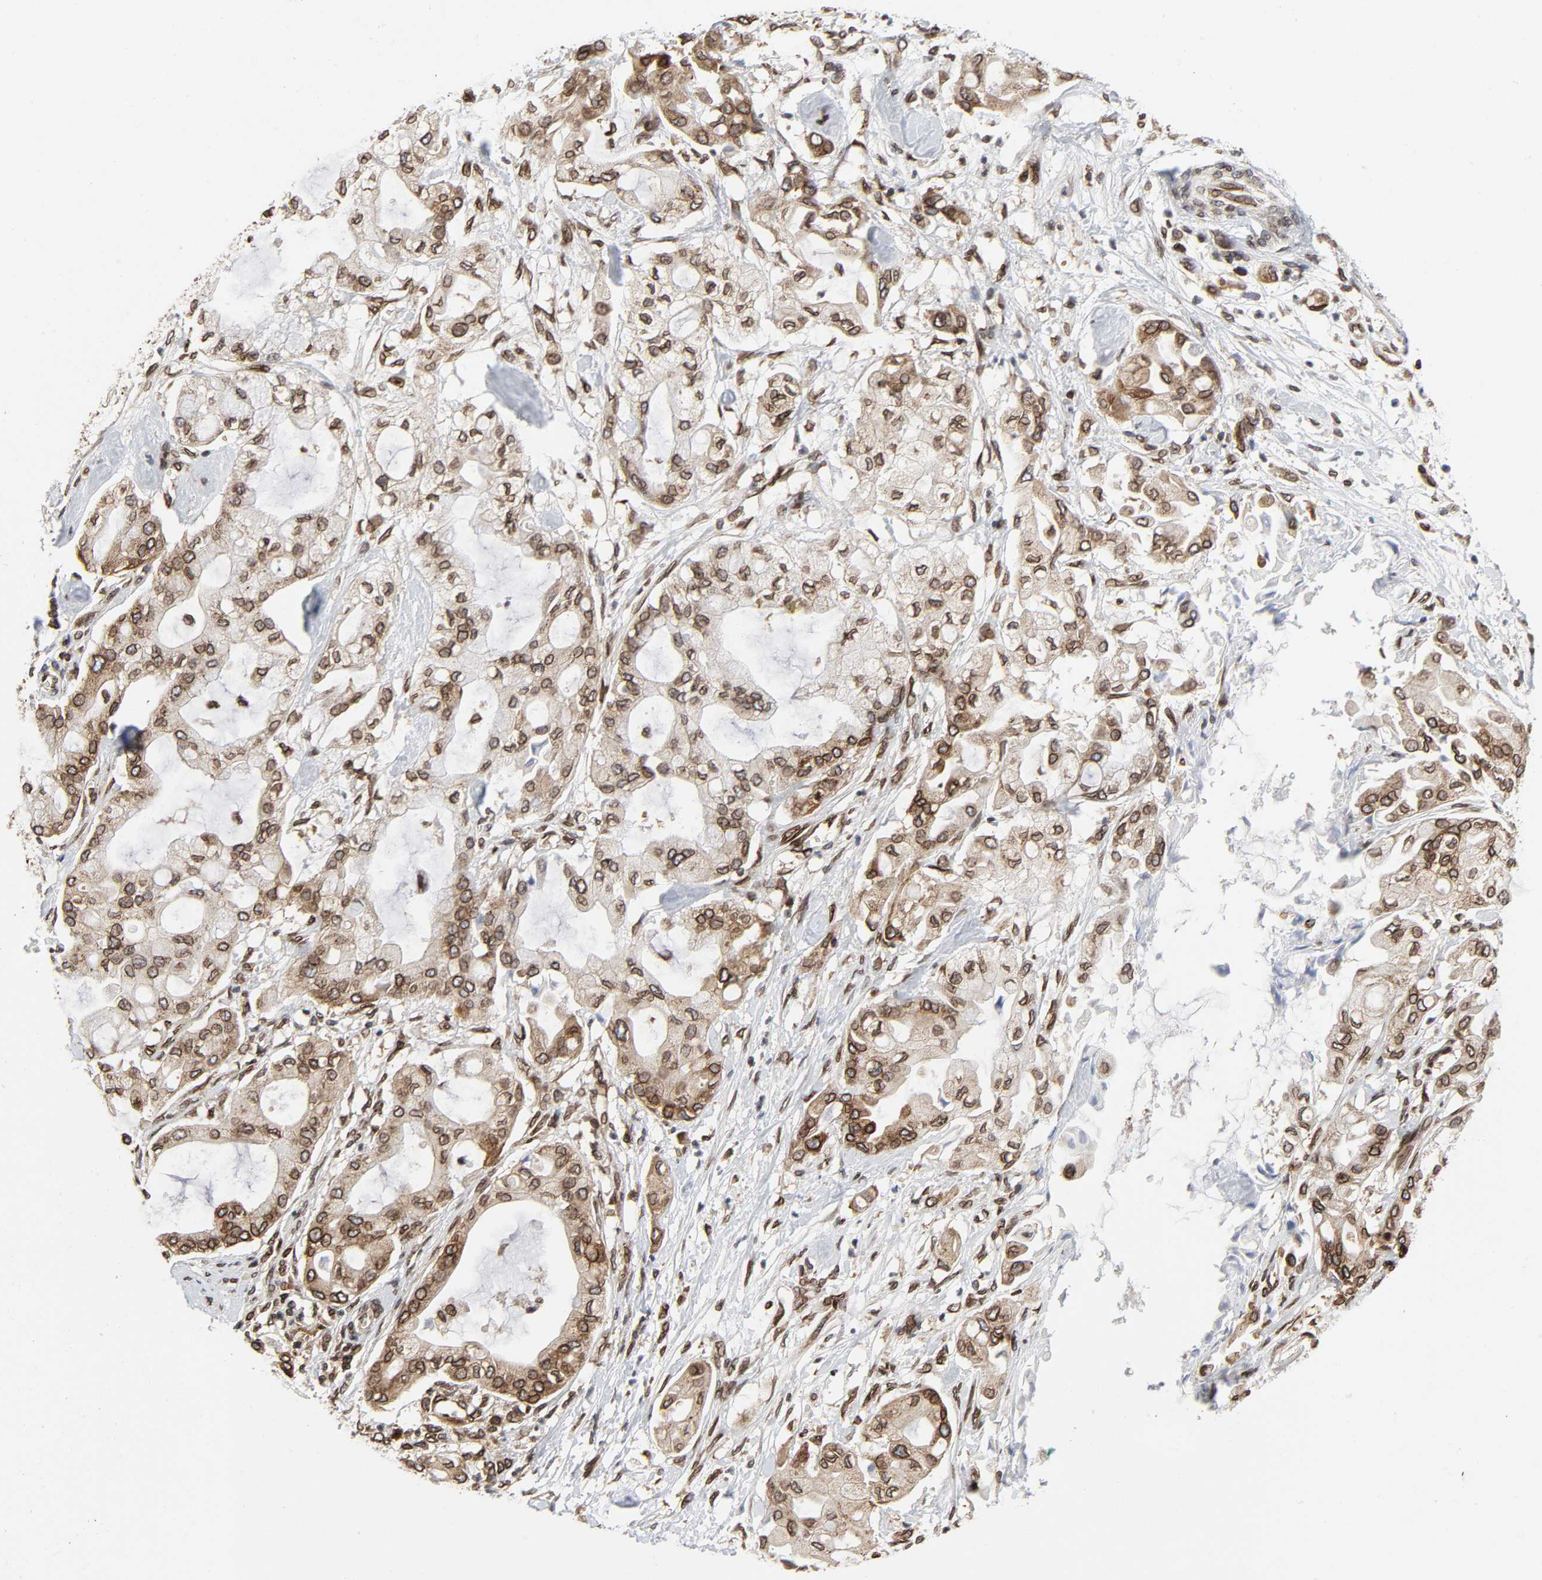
{"staining": {"intensity": "strong", "quantity": ">75%", "location": "cytoplasmic/membranous,nuclear"}, "tissue": "pancreatic cancer", "cell_type": "Tumor cells", "image_type": "cancer", "snomed": [{"axis": "morphology", "description": "Adenocarcinoma, NOS"}, {"axis": "morphology", "description": "Adenocarcinoma, metastatic, NOS"}, {"axis": "topography", "description": "Lymph node"}, {"axis": "topography", "description": "Pancreas"}, {"axis": "topography", "description": "Duodenum"}], "caption": "DAB immunohistochemical staining of human pancreatic cancer reveals strong cytoplasmic/membranous and nuclear protein staining in approximately >75% of tumor cells. Using DAB (brown) and hematoxylin (blue) stains, captured at high magnification using brightfield microscopy.", "gene": "RANGAP1", "patient": {"sex": "female", "age": 64}}